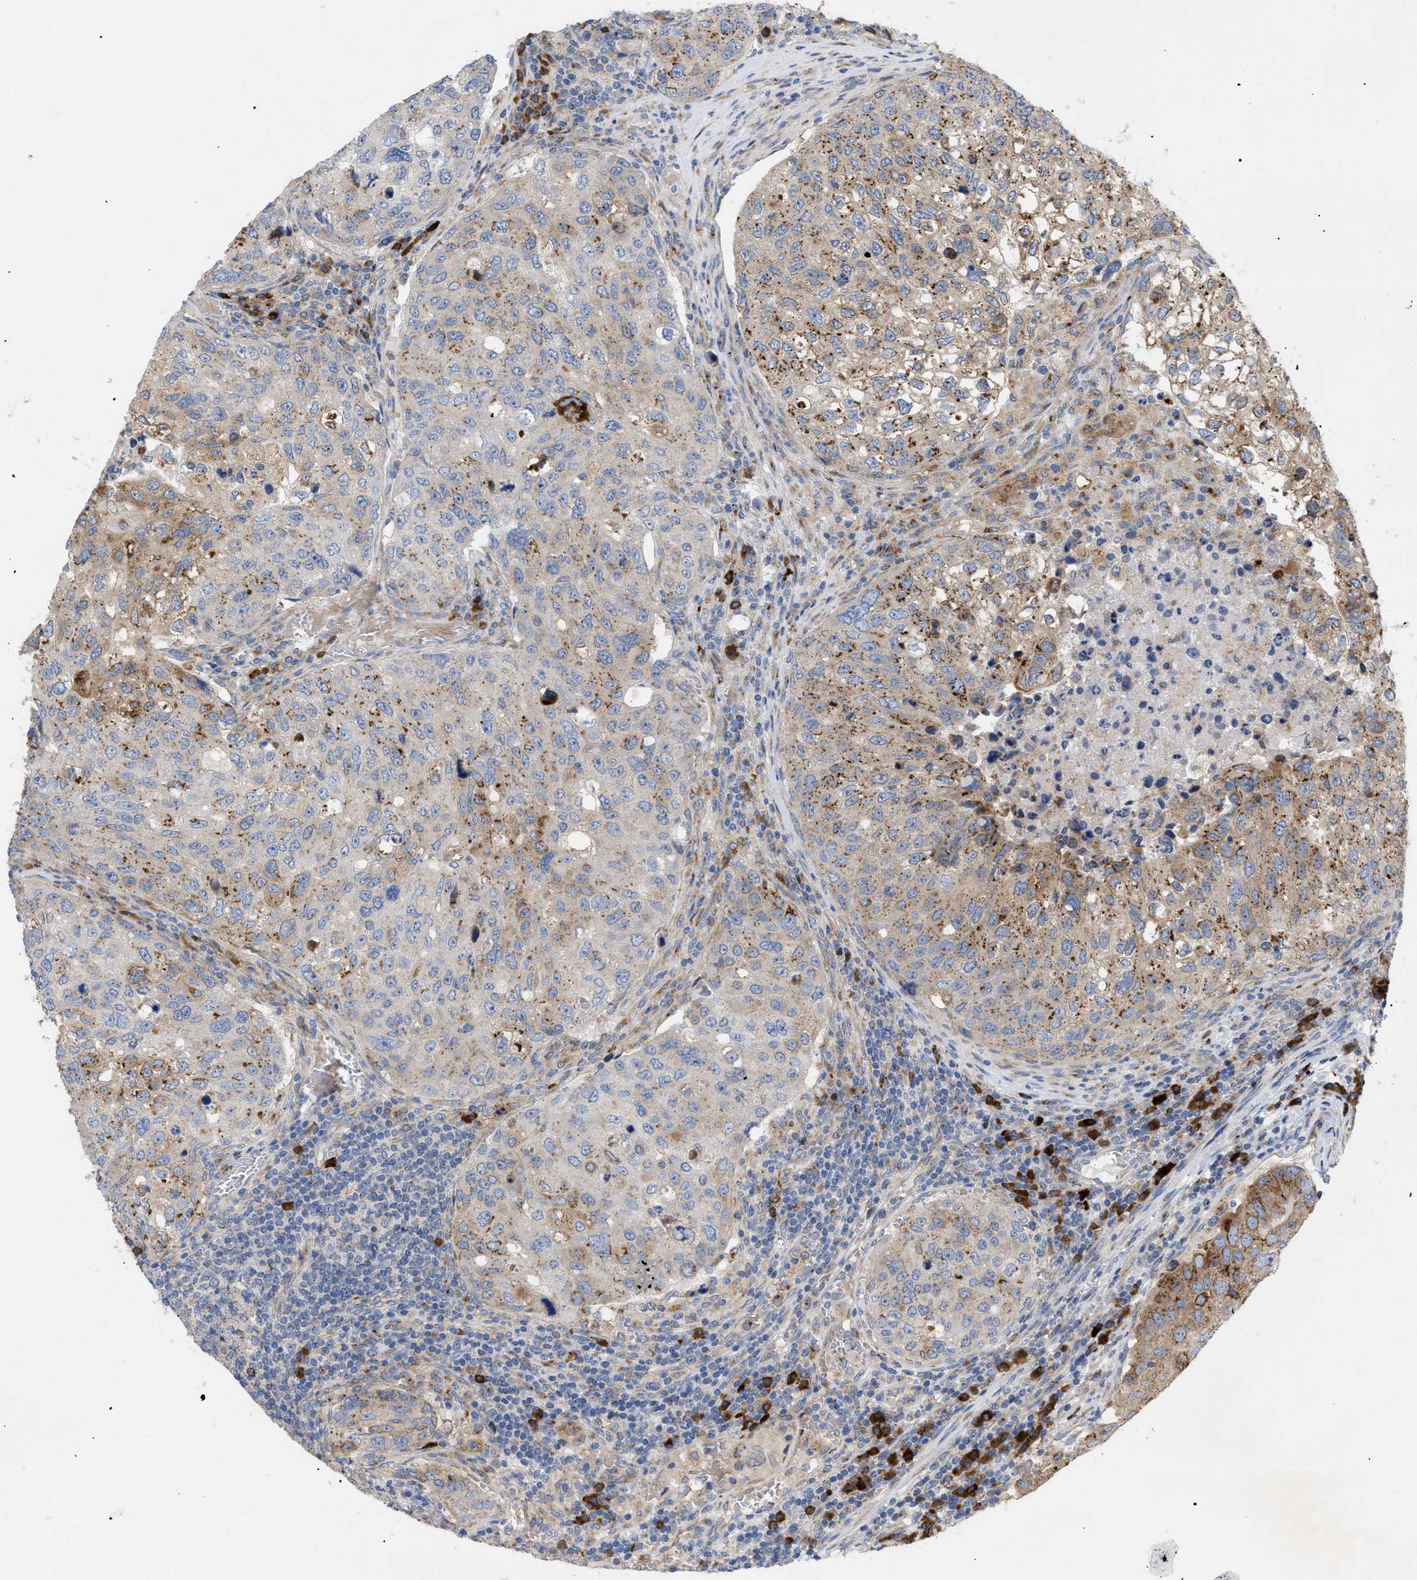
{"staining": {"intensity": "moderate", "quantity": "25%-75%", "location": "cytoplasmic/membranous"}, "tissue": "urothelial cancer", "cell_type": "Tumor cells", "image_type": "cancer", "snomed": [{"axis": "morphology", "description": "Urothelial carcinoma, High grade"}, {"axis": "topography", "description": "Lymph node"}, {"axis": "topography", "description": "Urinary bladder"}], "caption": "Human urothelial carcinoma (high-grade) stained with a brown dye reveals moderate cytoplasmic/membranous positive positivity in about 25%-75% of tumor cells.", "gene": "SLC50A1", "patient": {"sex": "male", "age": 51}}